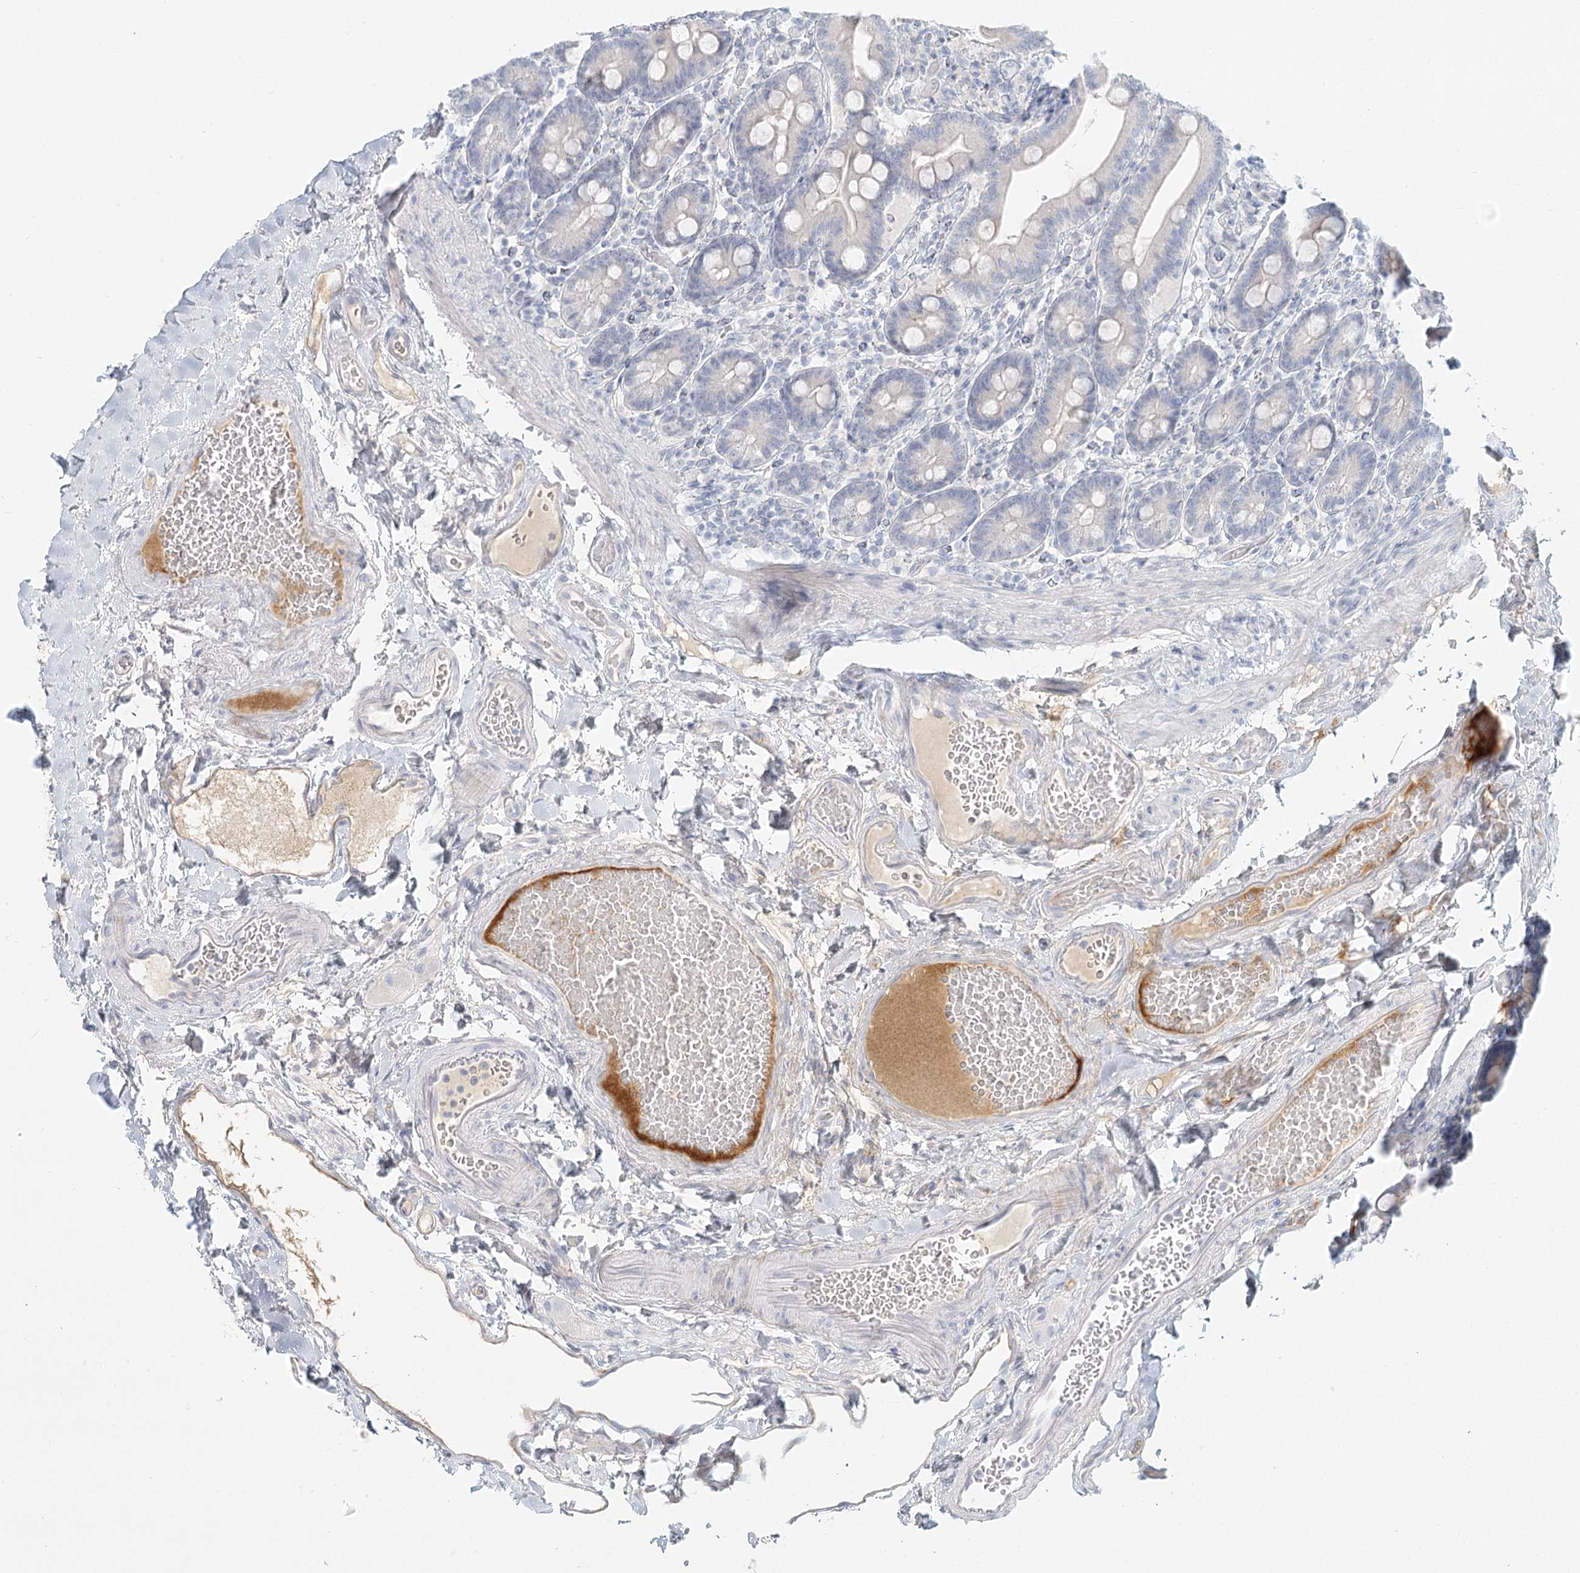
{"staining": {"intensity": "negative", "quantity": "none", "location": "none"}, "tissue": "duodenum", "cell_type": "Glandular cells", "image_type": "normal", "snomed": [{"axis": "morphology", "description": "Normal tissue, NOS"}, {"axis": "topography", "description": "Duodenum"}], "caption": "Immunohistochemistry photomicrograph of normal duodenum stained for a protein (brown), which displays no expression in glandular cells.", "gene": "DMGDH", "patient": {"sex": "male", "age": 54}}